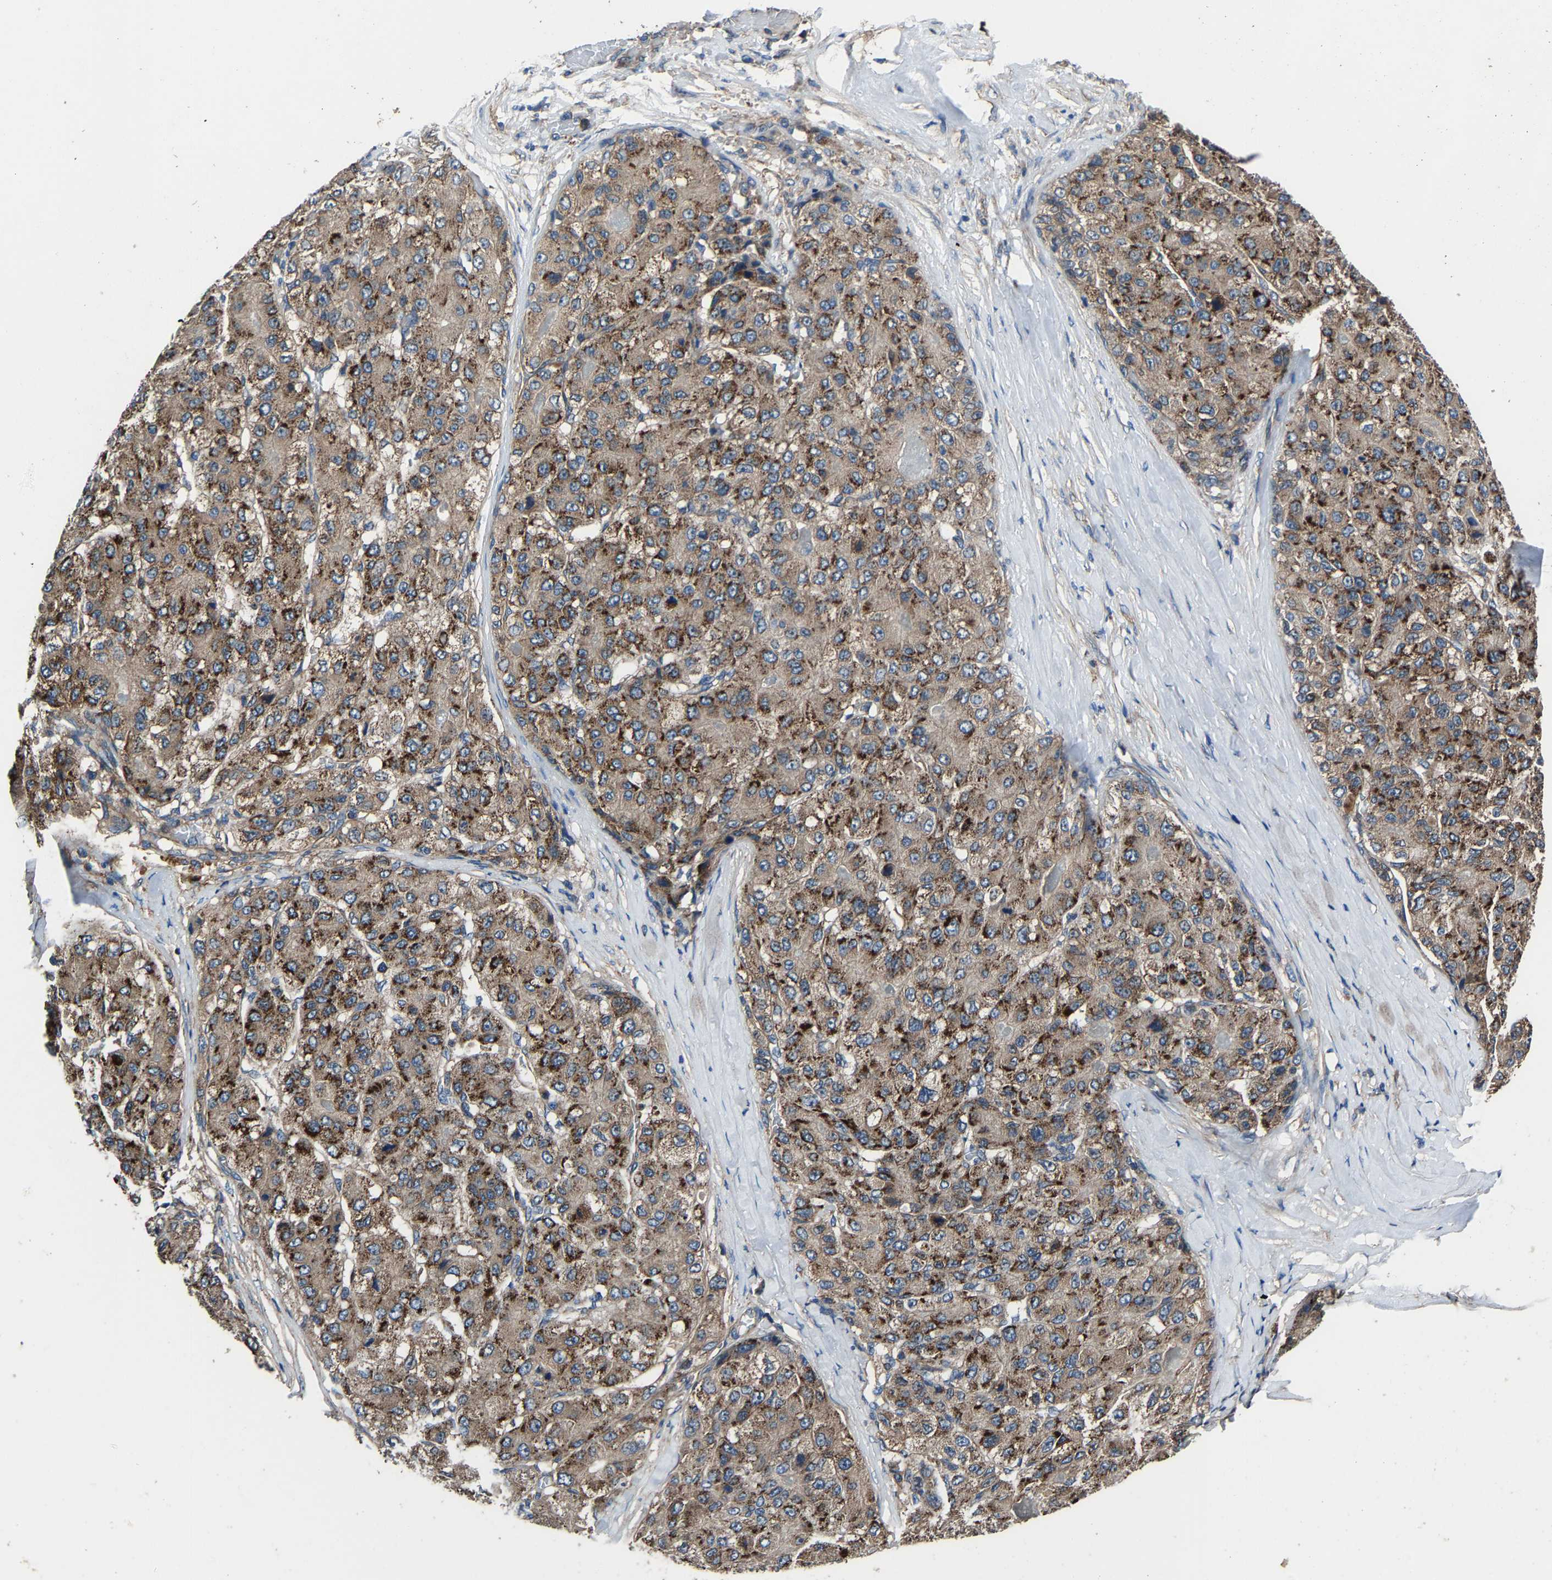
{"staining": {"intensity": "moderate", "quantity": ">75%", "location": "cytoplasmic/membranous"}, "tissue": "liver cancer", "cell_type": "Tumor cells", "image_type": "cancer", "snomed": [{"axis": "morphology", "description": "Carcinoma, Hepatocellular, NOS"}, {"axis": "topography", "description": "Liver"}], "caption": "Liver cancer (hepatocellular carcinoma) stained with a protein marker reveals moderate staining in tumor cells.", "gene": "KIAA1958", "patient": {"sex": "male", "age": 80}}